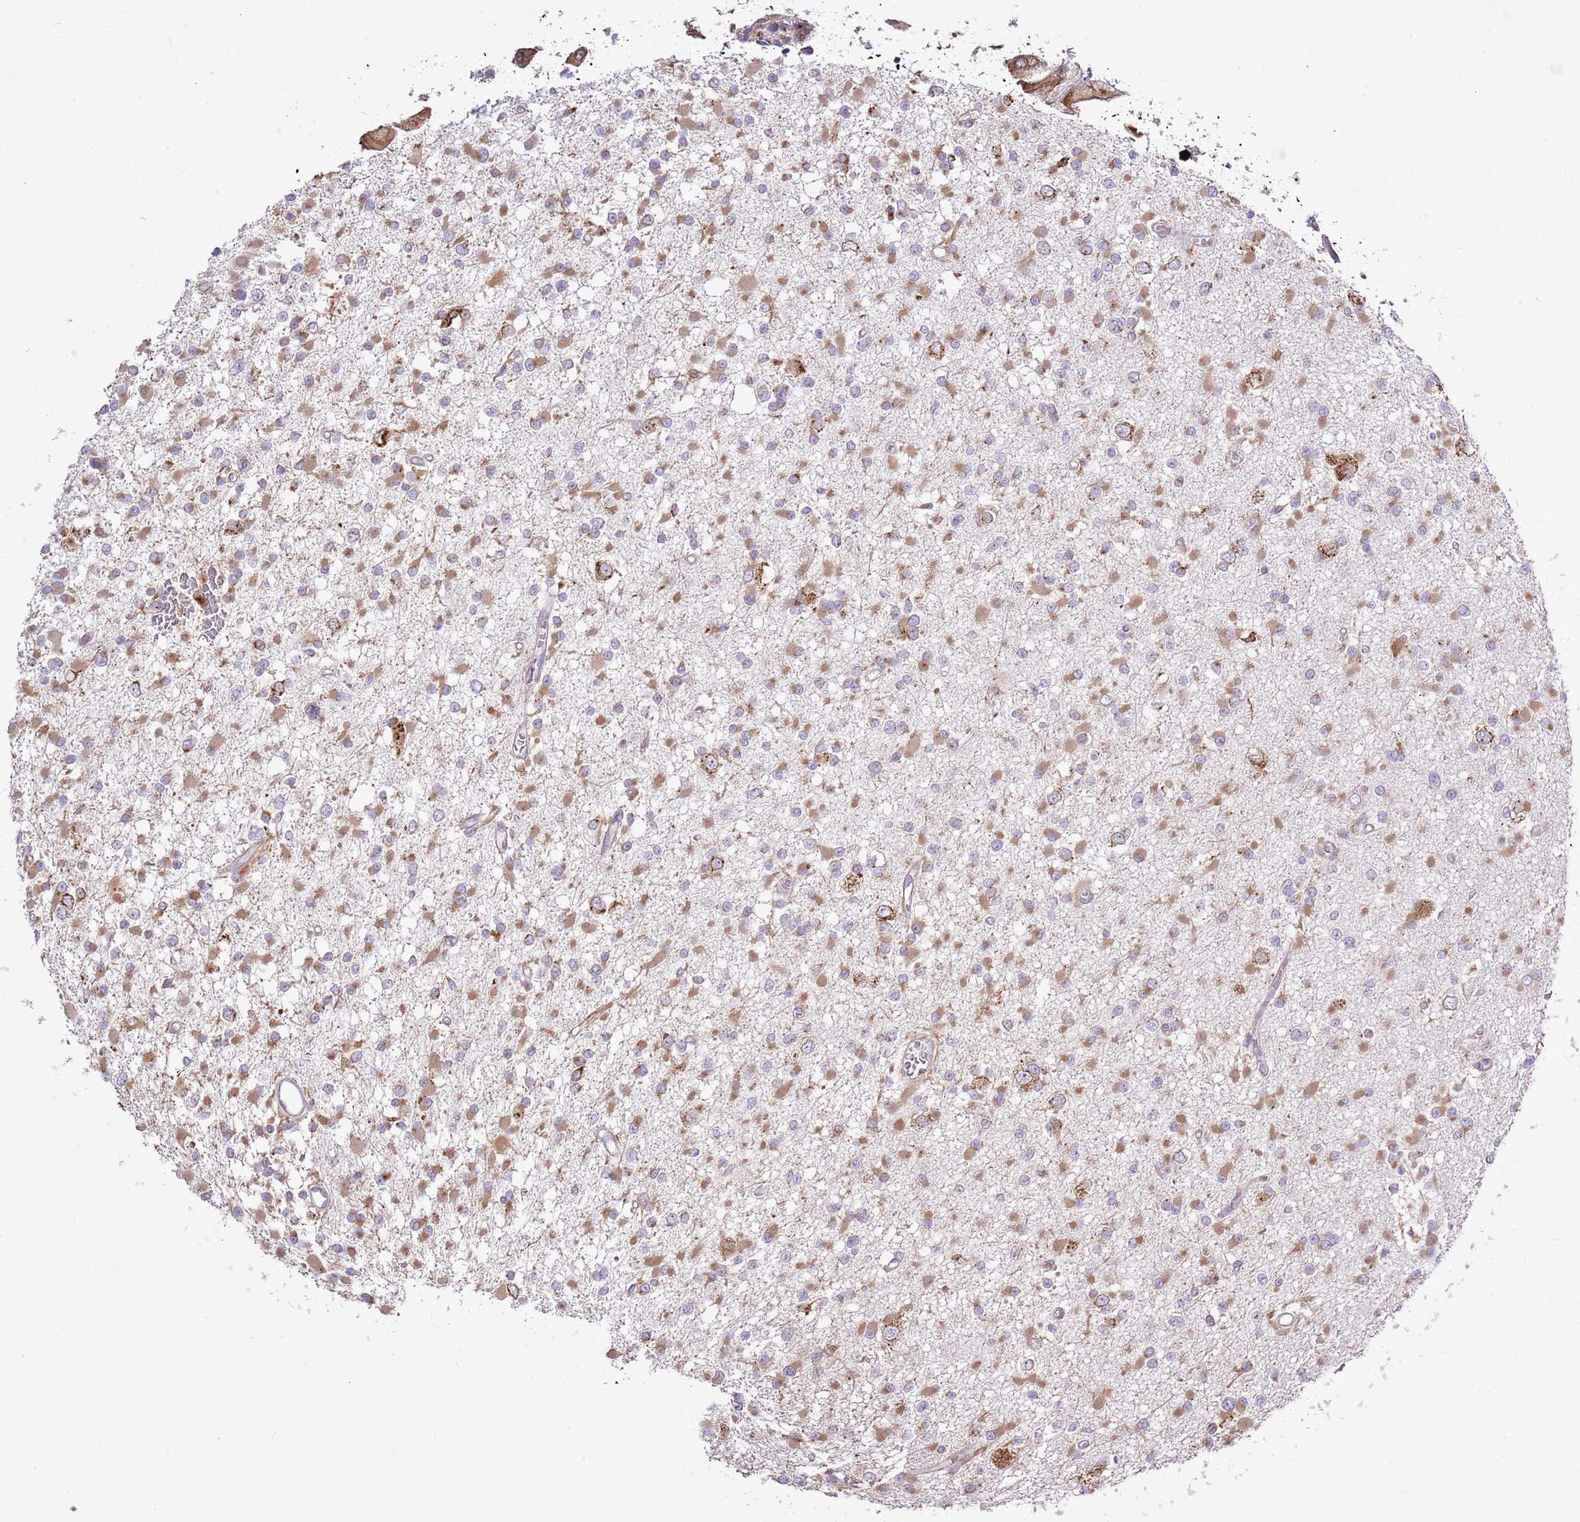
{"staining": {"intensity": "moderate", "quantity": ">75%", "location": "cytoplasmic/membranous"}, "tissue": "glioma", "cell_type": "Tumor cells", "image_type": "cancer", "snomed": [{"axis": "morphology", "description": "Glioma, malignant, Low grade"}, {"axis": "topography", "description": "Brain"}], "caption": "IHC (DAB (3,3'-diaminobenzidine)) staining of human glioma displays moderate cytoplasmic/membranous protein positivity in approximately >75% of tumor cells.", "gene": "TMED10", "patient": {"sex": "female", "age": 22}}